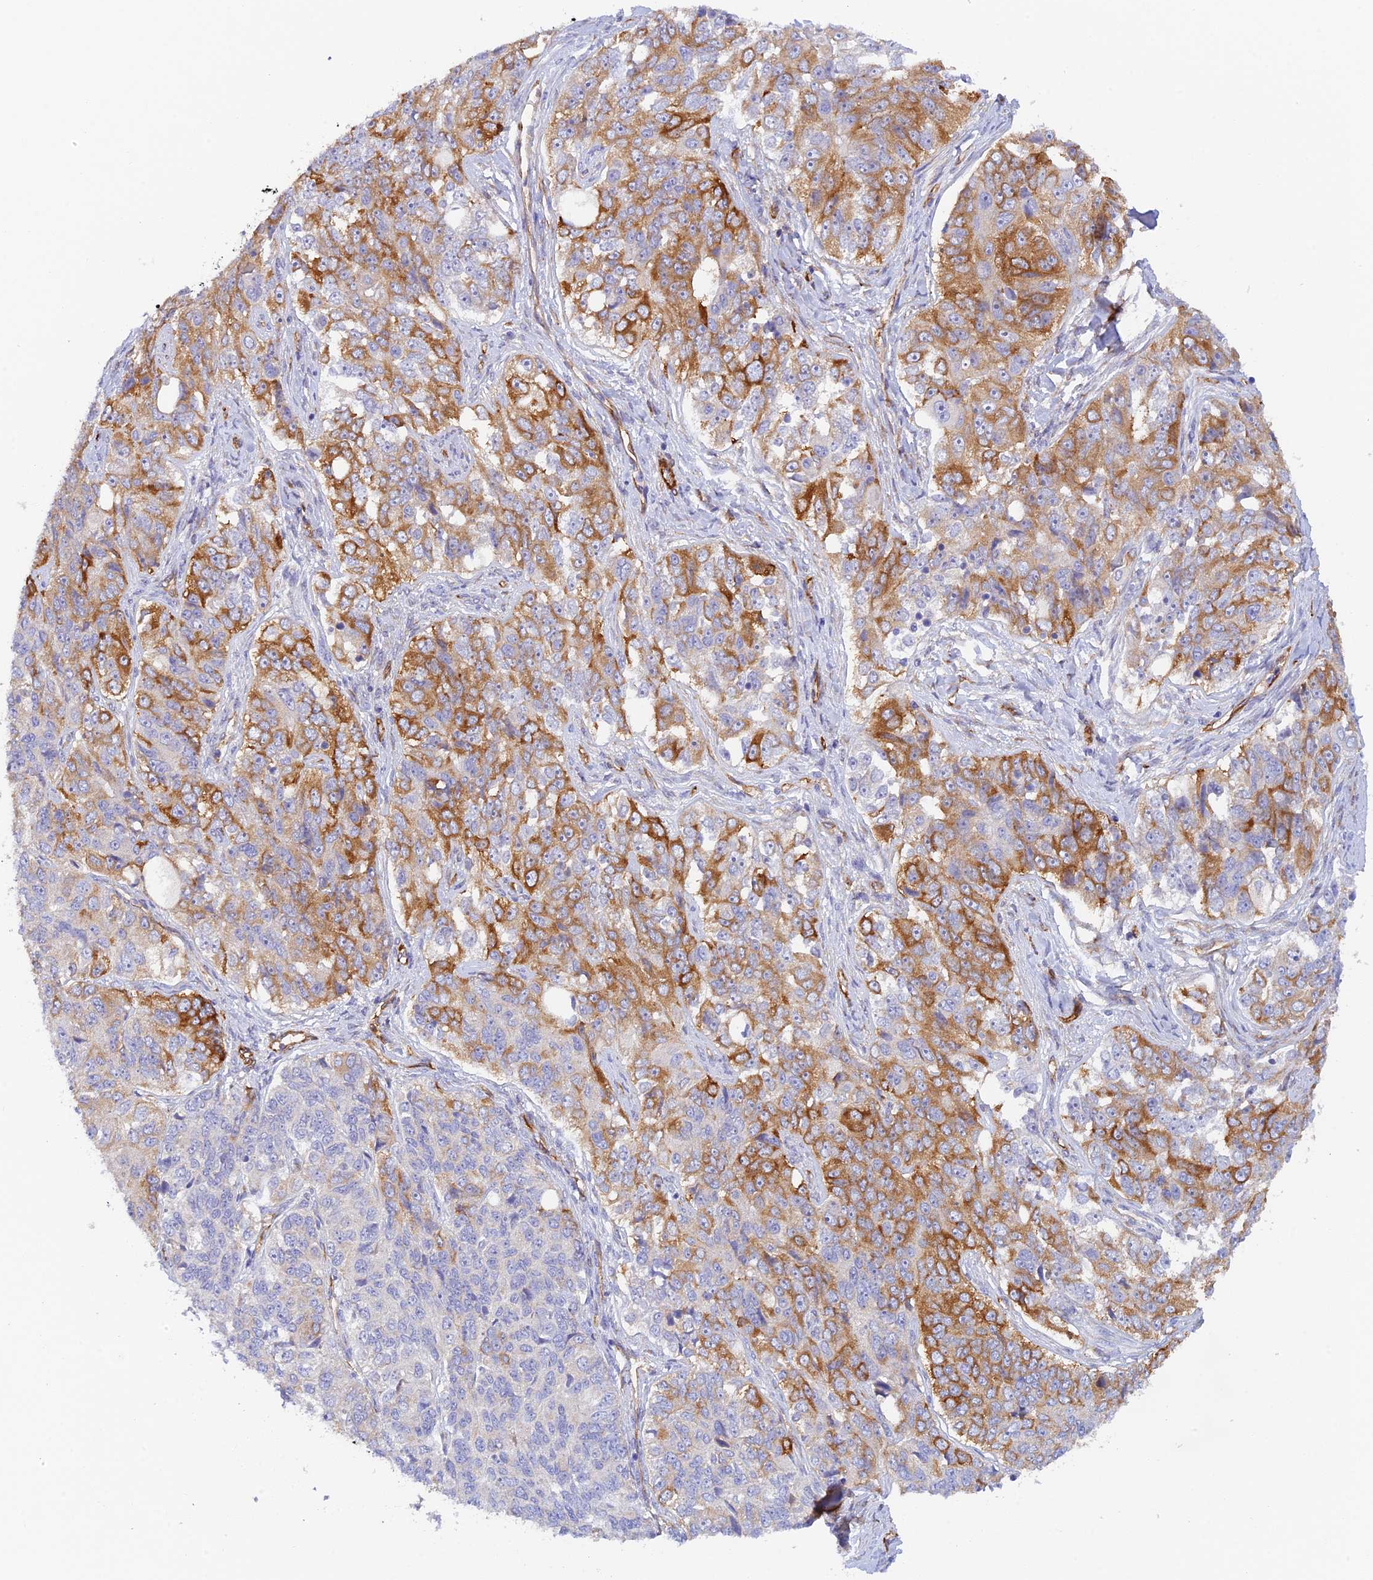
{"staining": {"intensity": "moderate", "quantity": ">75%", "location": "cytoplasmic/membranous"}, "tissue": "ovarian cancer", "cell_type": "Tumor cells", "image_type": "cancer", "snomed": [{"axis": "morphology", "description": "Carcinoma, endometroid"}, {"axis": "topography", "description": "Ovary"}], "caption": "The micrograph reveals a brown stain indicating the presence of a protein in the cytoplasmic/membranous of tumor cells in ovarian cancer (endometroid carcinoma).", "gene": "MYO9A", "patient": {"sex": "female", "age": 51}}